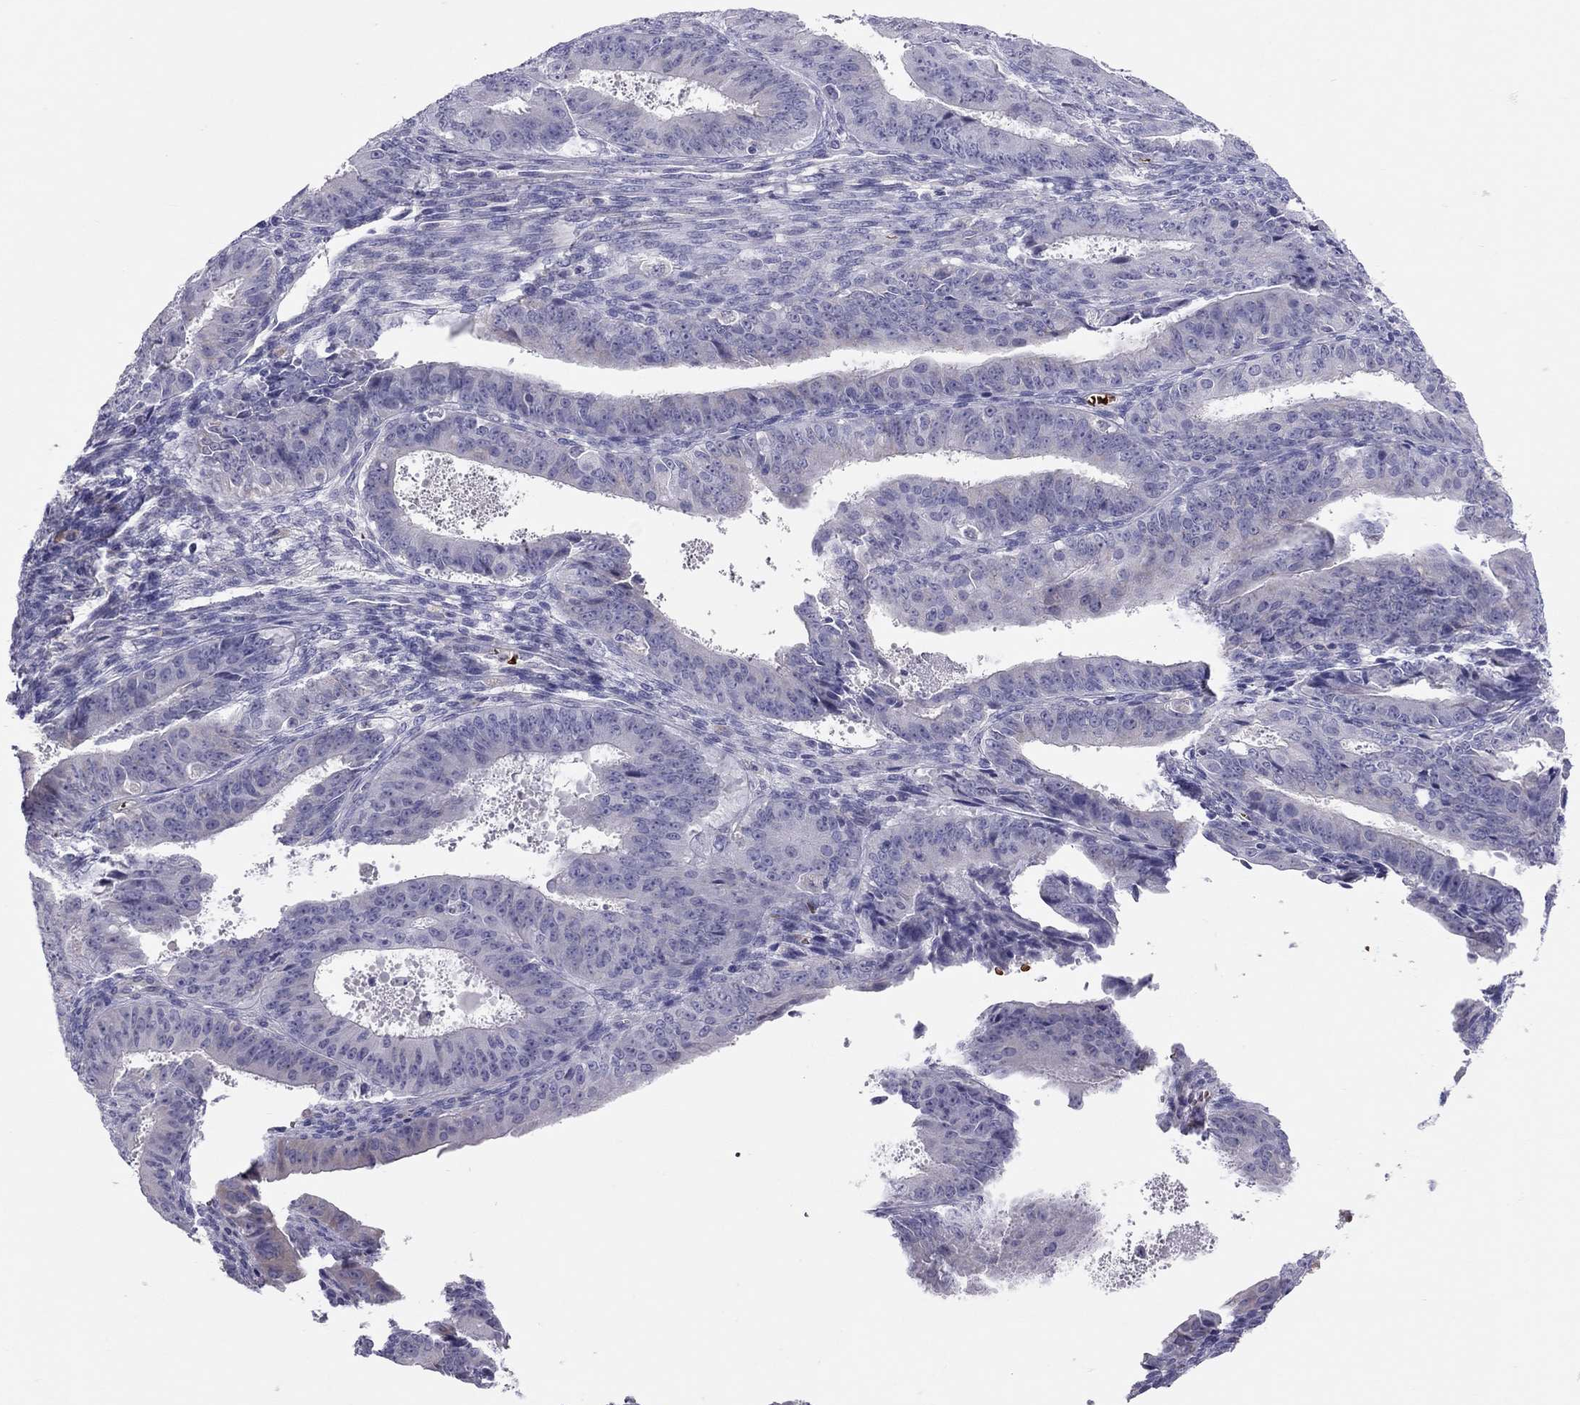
{"staining": {"intensity": "negative", "quantity": "none", "location": "none"}, "tissue": "ovarian cancer", "cell_type": "Tumor cells", "image_type": "cancer", "snomed": [{"axis": "morphology", "description": "Carcinoma, endometroid"}, {"axis": "topography", "description": "Ovary"}], "caption": "Immunohistochemistry histopathology image of human ovarian cancer stained for a protein (brown), which shows no positivity in tumor cells.", "gene": "FRMD1", "patient": {"sex": "female", "age": 42}}